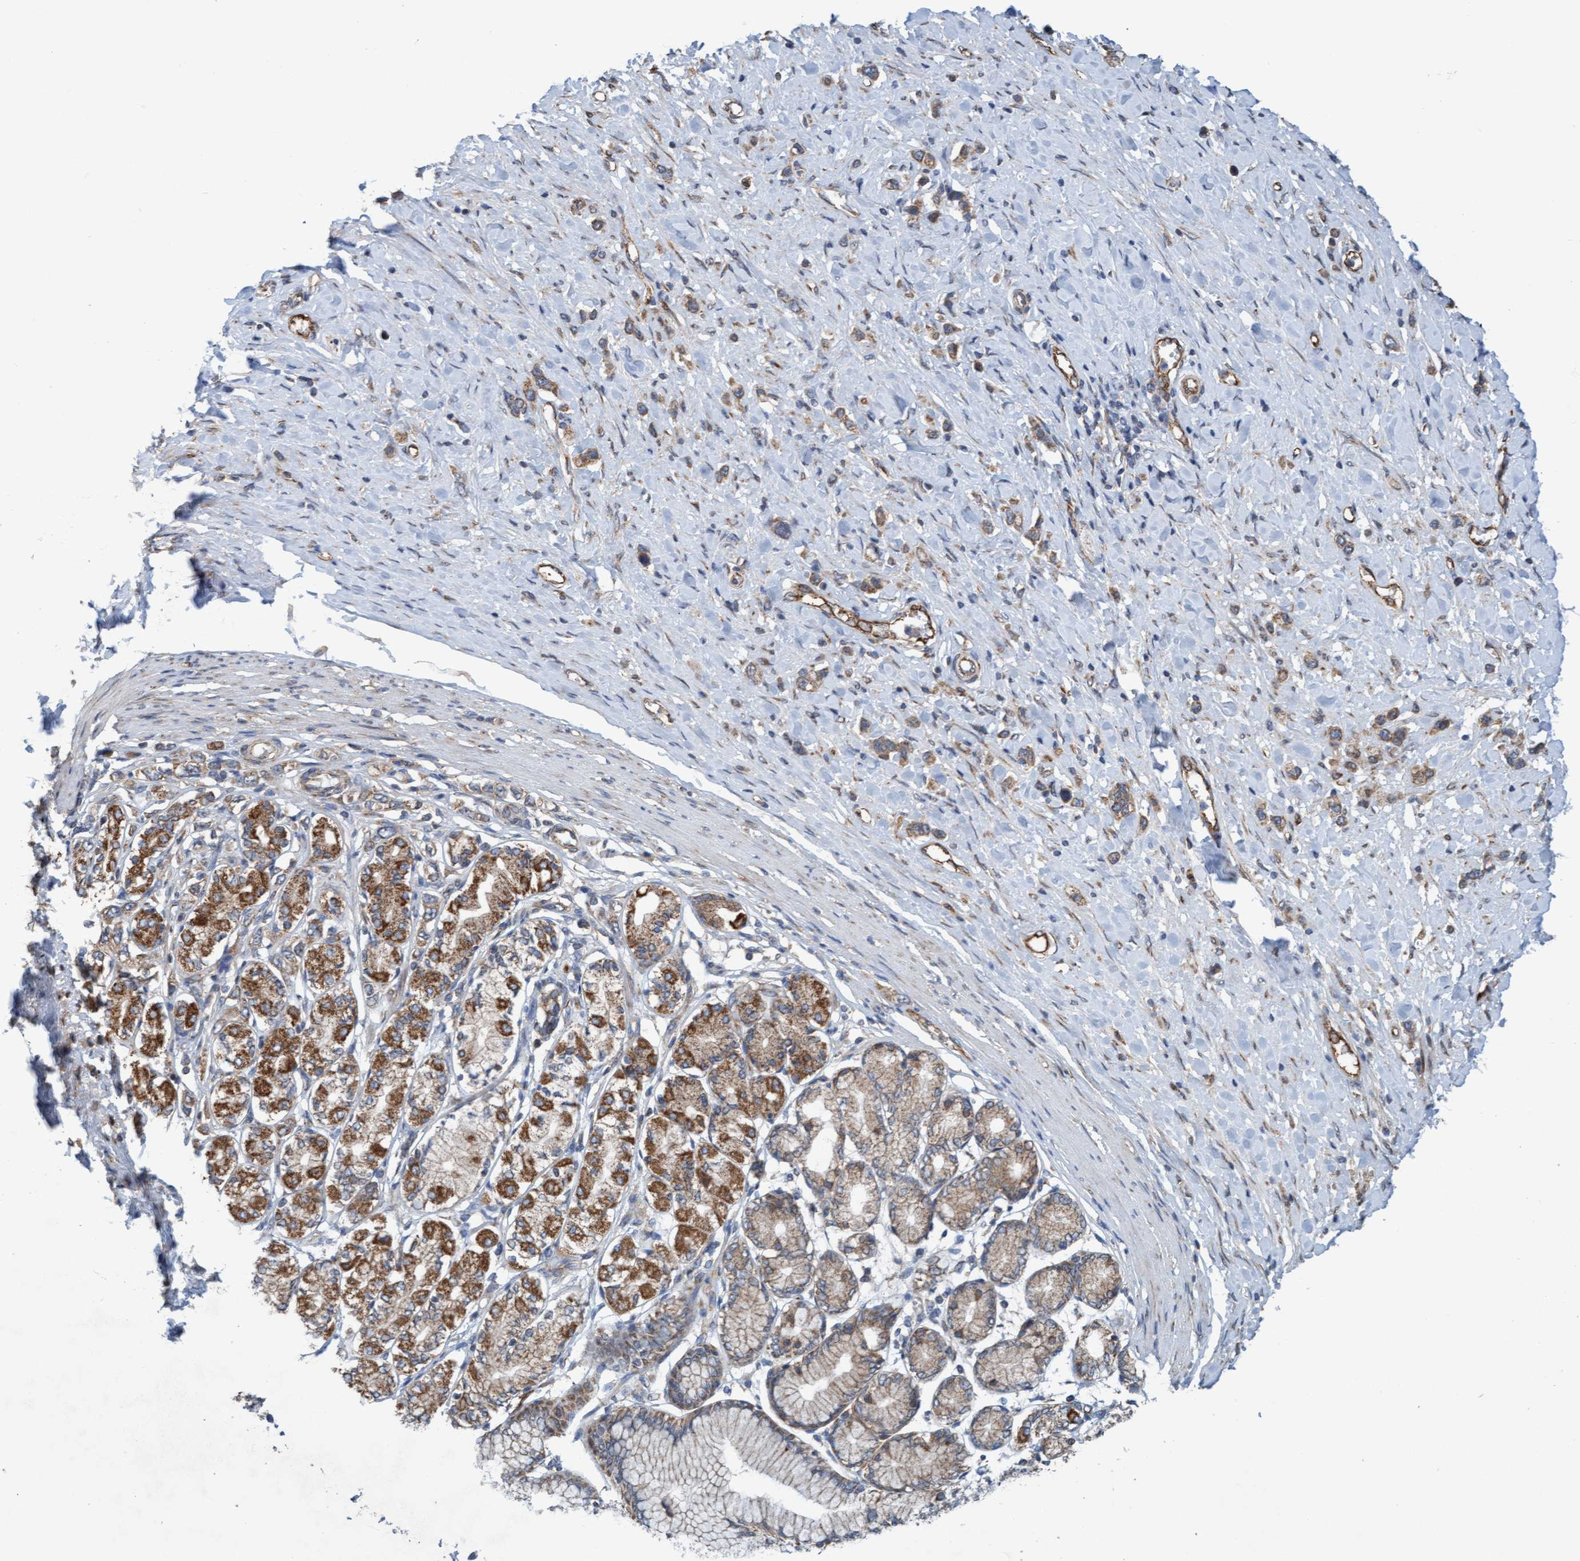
{"staining": {"intensity": "moderate", "quantity": ">75%", "location": "cytoplasmic/membranous"}, "tissue": "stomach cancer", "cell_type": "Tumor cells", "image_type": "cancer", "snomed": [{"axis": "morphology", "description": "Adenocarcinoma, NOS"}, {"axis": "topography", "description": "Stomach"}], "caption": "IHC photomicrograph of human stomach cancer stained for a protein (brown), which reveals medium levels of moderate cytoplasmic/membranous positivity in about >75% of tumor cells.", "gene": "ZNF566", "patient": {"sex": "female", "age": 65}}